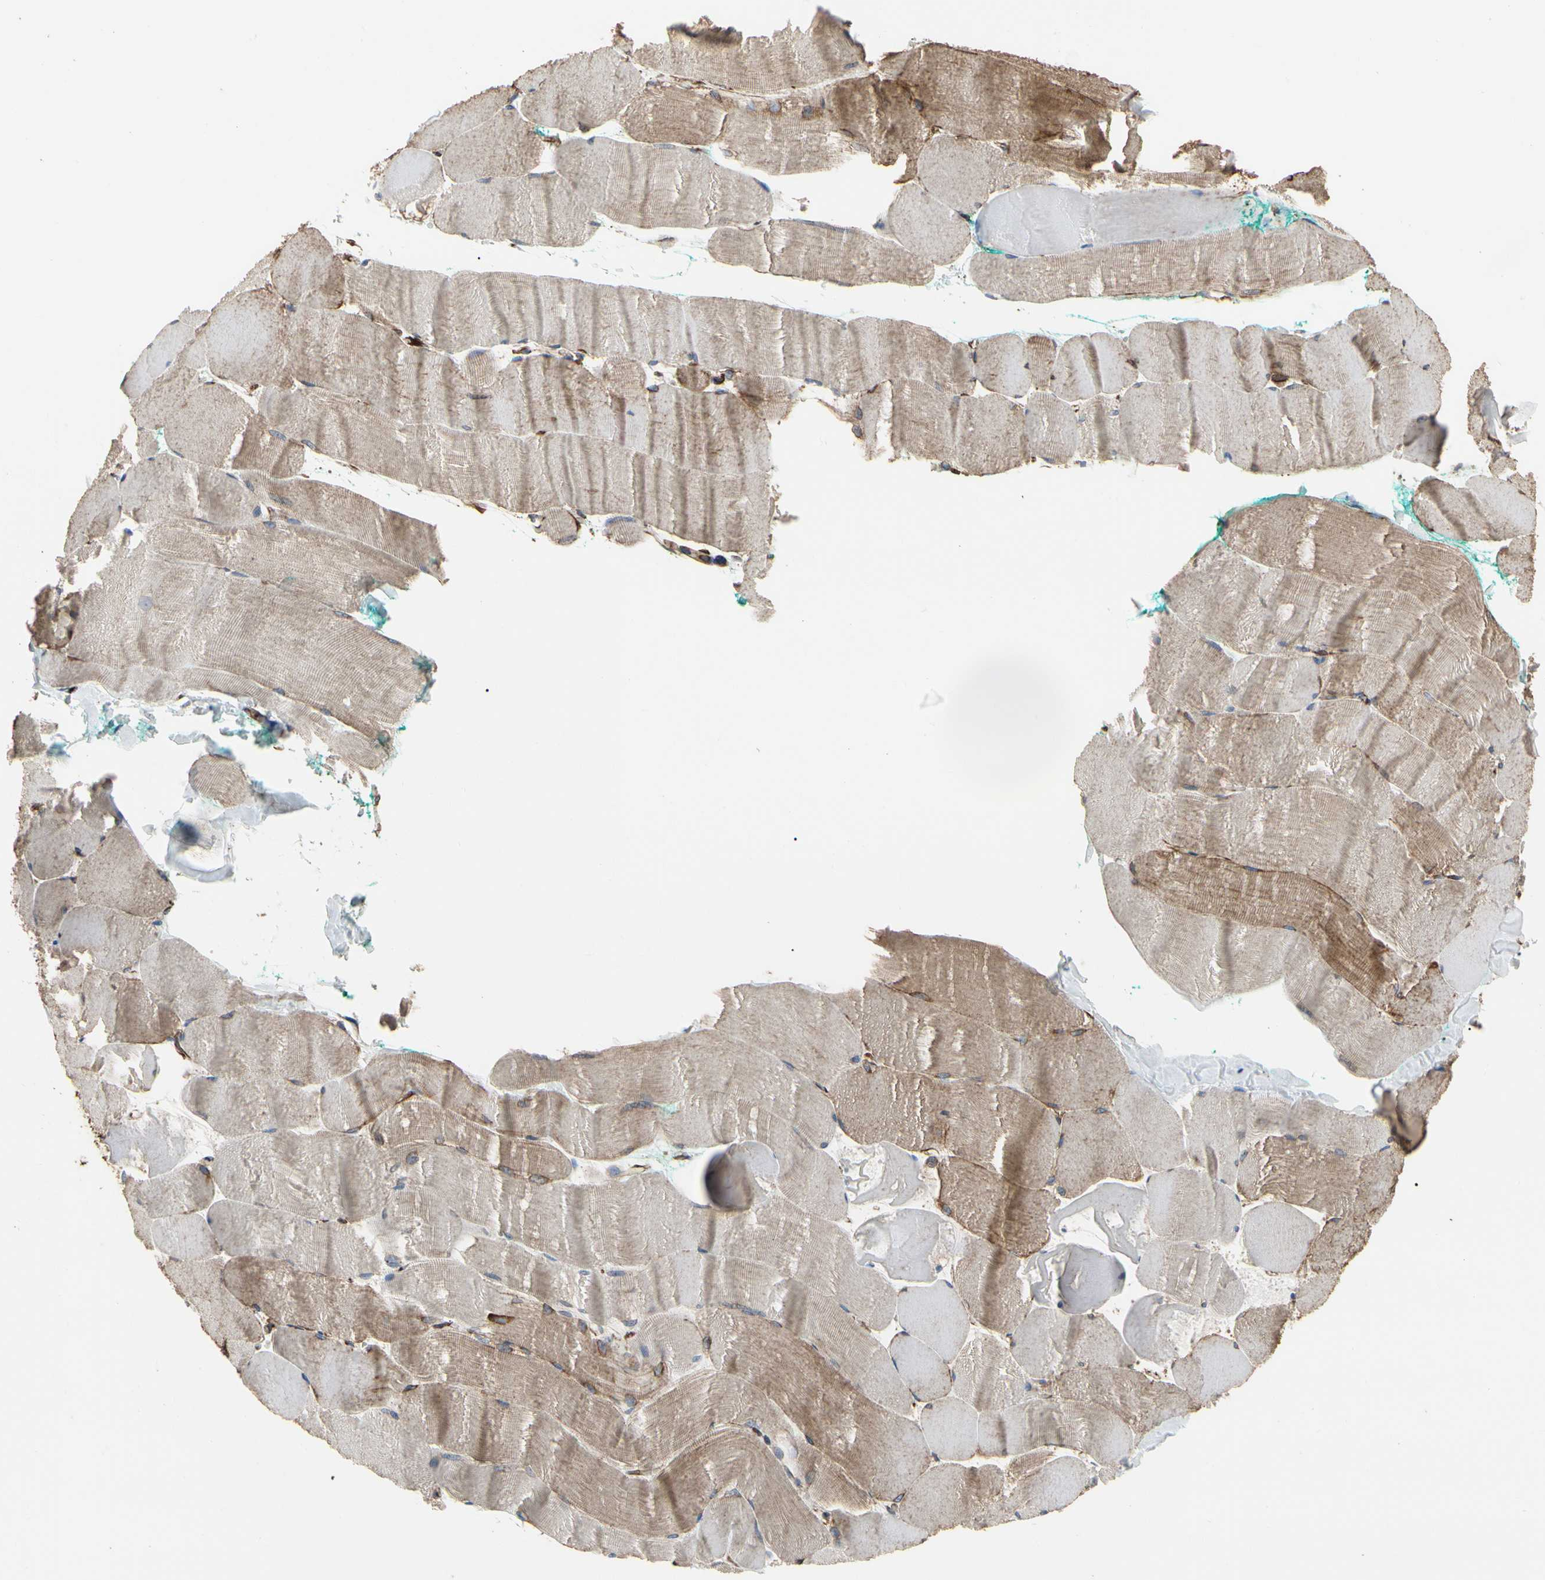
{"staining": {"intensity": "moderate", "quantity": "25%-75%", "location": "cytoplasmic/membranous"}, "tissue": "skeletal muscle", "cell_type": "Myocytes", "image_type": "normal", "snomed": [{"axis": "morphology", "description": "Normal tissue, NOS"}, {"axis": "morphology", "description": "Squamous cell carcinoma, NOS"}, {"axis": "topography", "description": "Skeletal muscle"}], "caption": "About 25%-75% of myocytes in unremarkable human skeletal muscle demonstrate moderate cytoplasmic/membranous protein expression as visualized by brown immunohistochemical staining.", "gene": "TUBA1A", "patient": {"sex": "male", "age": 51}}